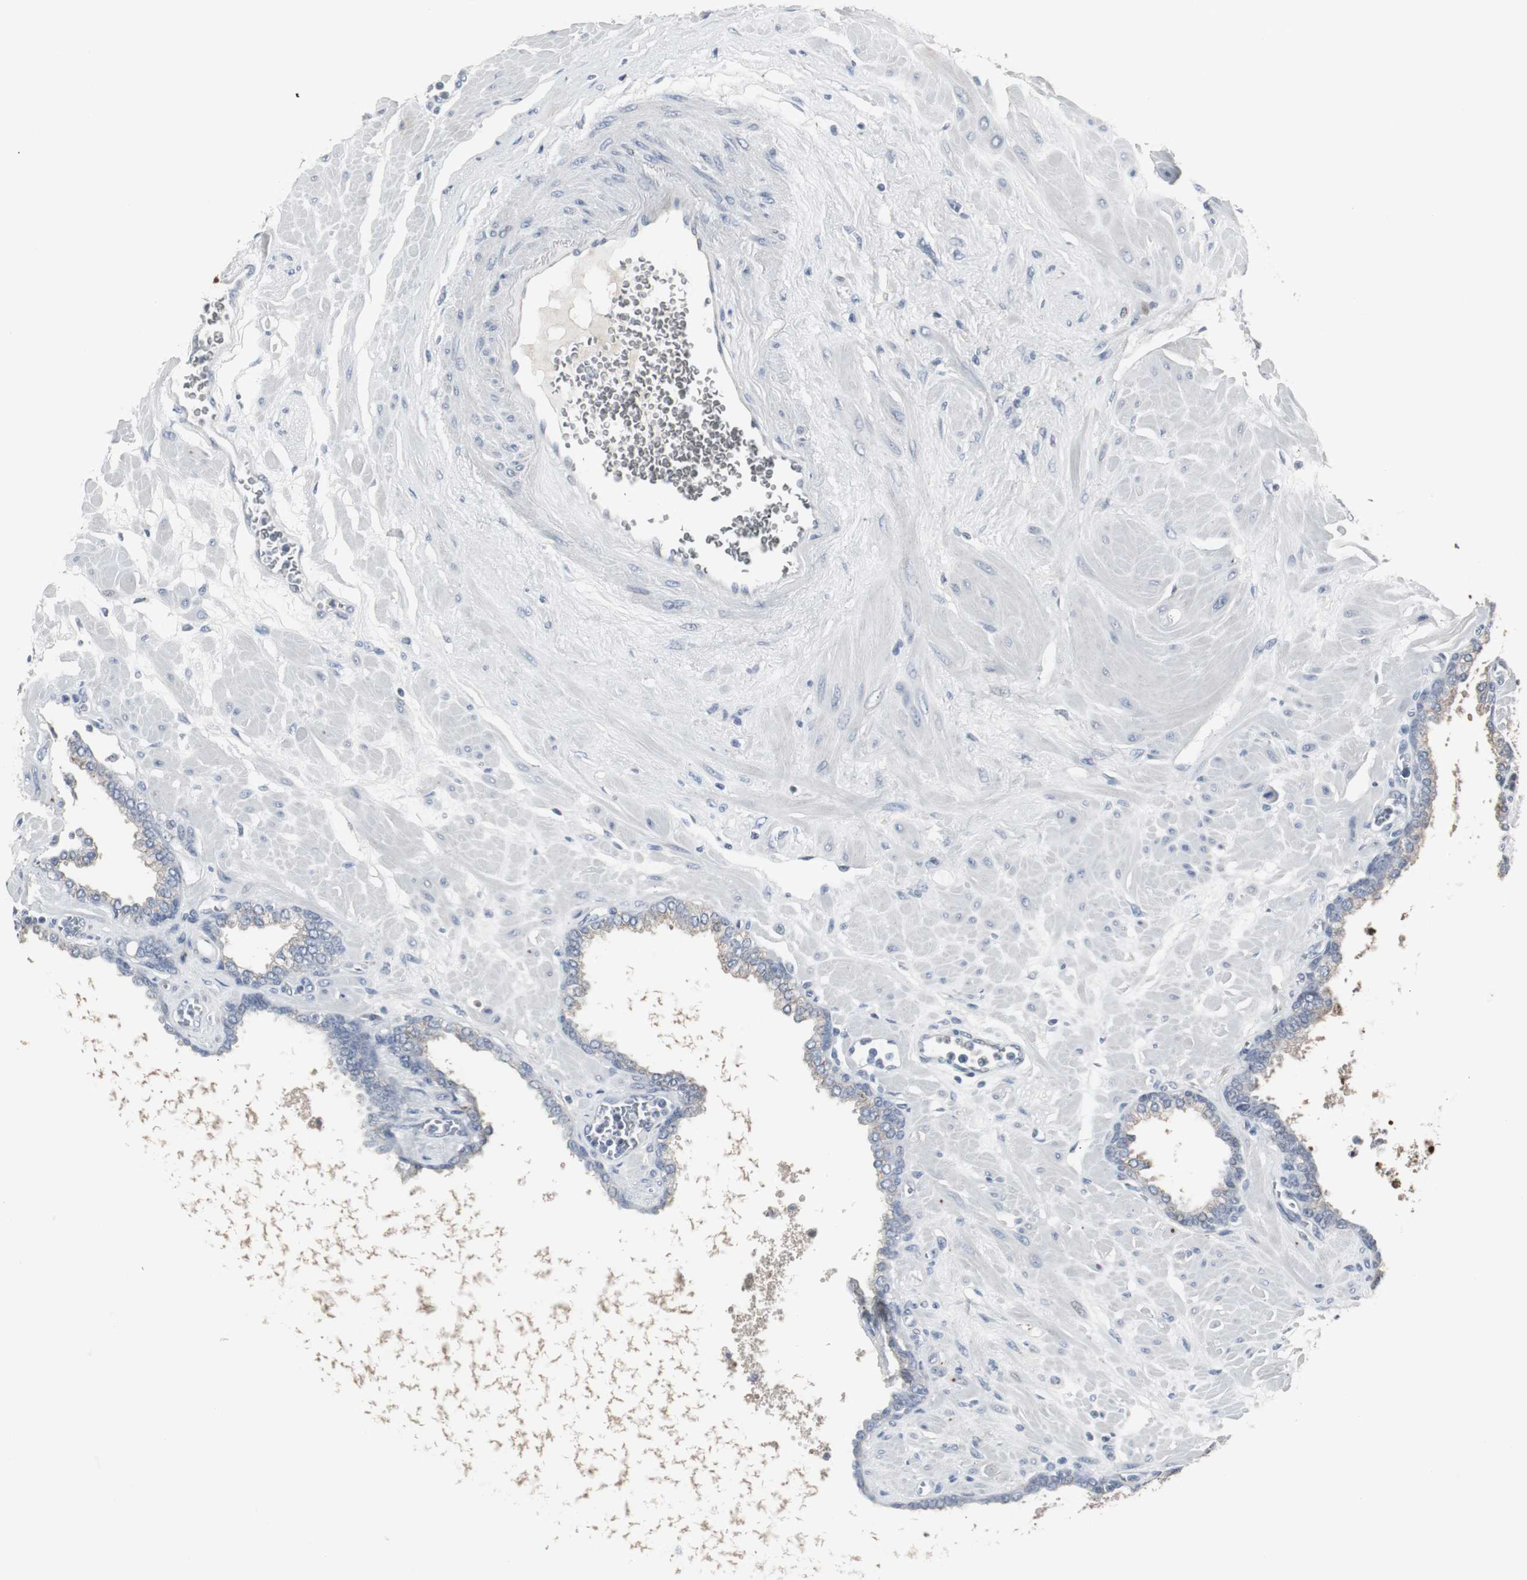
{"staining": {"intensity": "weak", "quantity": "25%-75%", "location": "cytoplasmic/membranous"}, "tissue": "prostate", "cell_type": "Glandular cells", "image_type": "normal", "snomed": [{"axis": "morphology", "description": "Normal tissue, NOS"}, {"axis": "topography", "description": "Prostate"}], "caption": "Prostate stained with DAB (3,3'-diaminobenzidine) immunohistochemistry reveals low levels of weak cytoplasmic/membranous expression in approximately 25%-75% of glandular cells.", "gene": "ACAA1", "patient": {"sex": "male", "age": 60}}